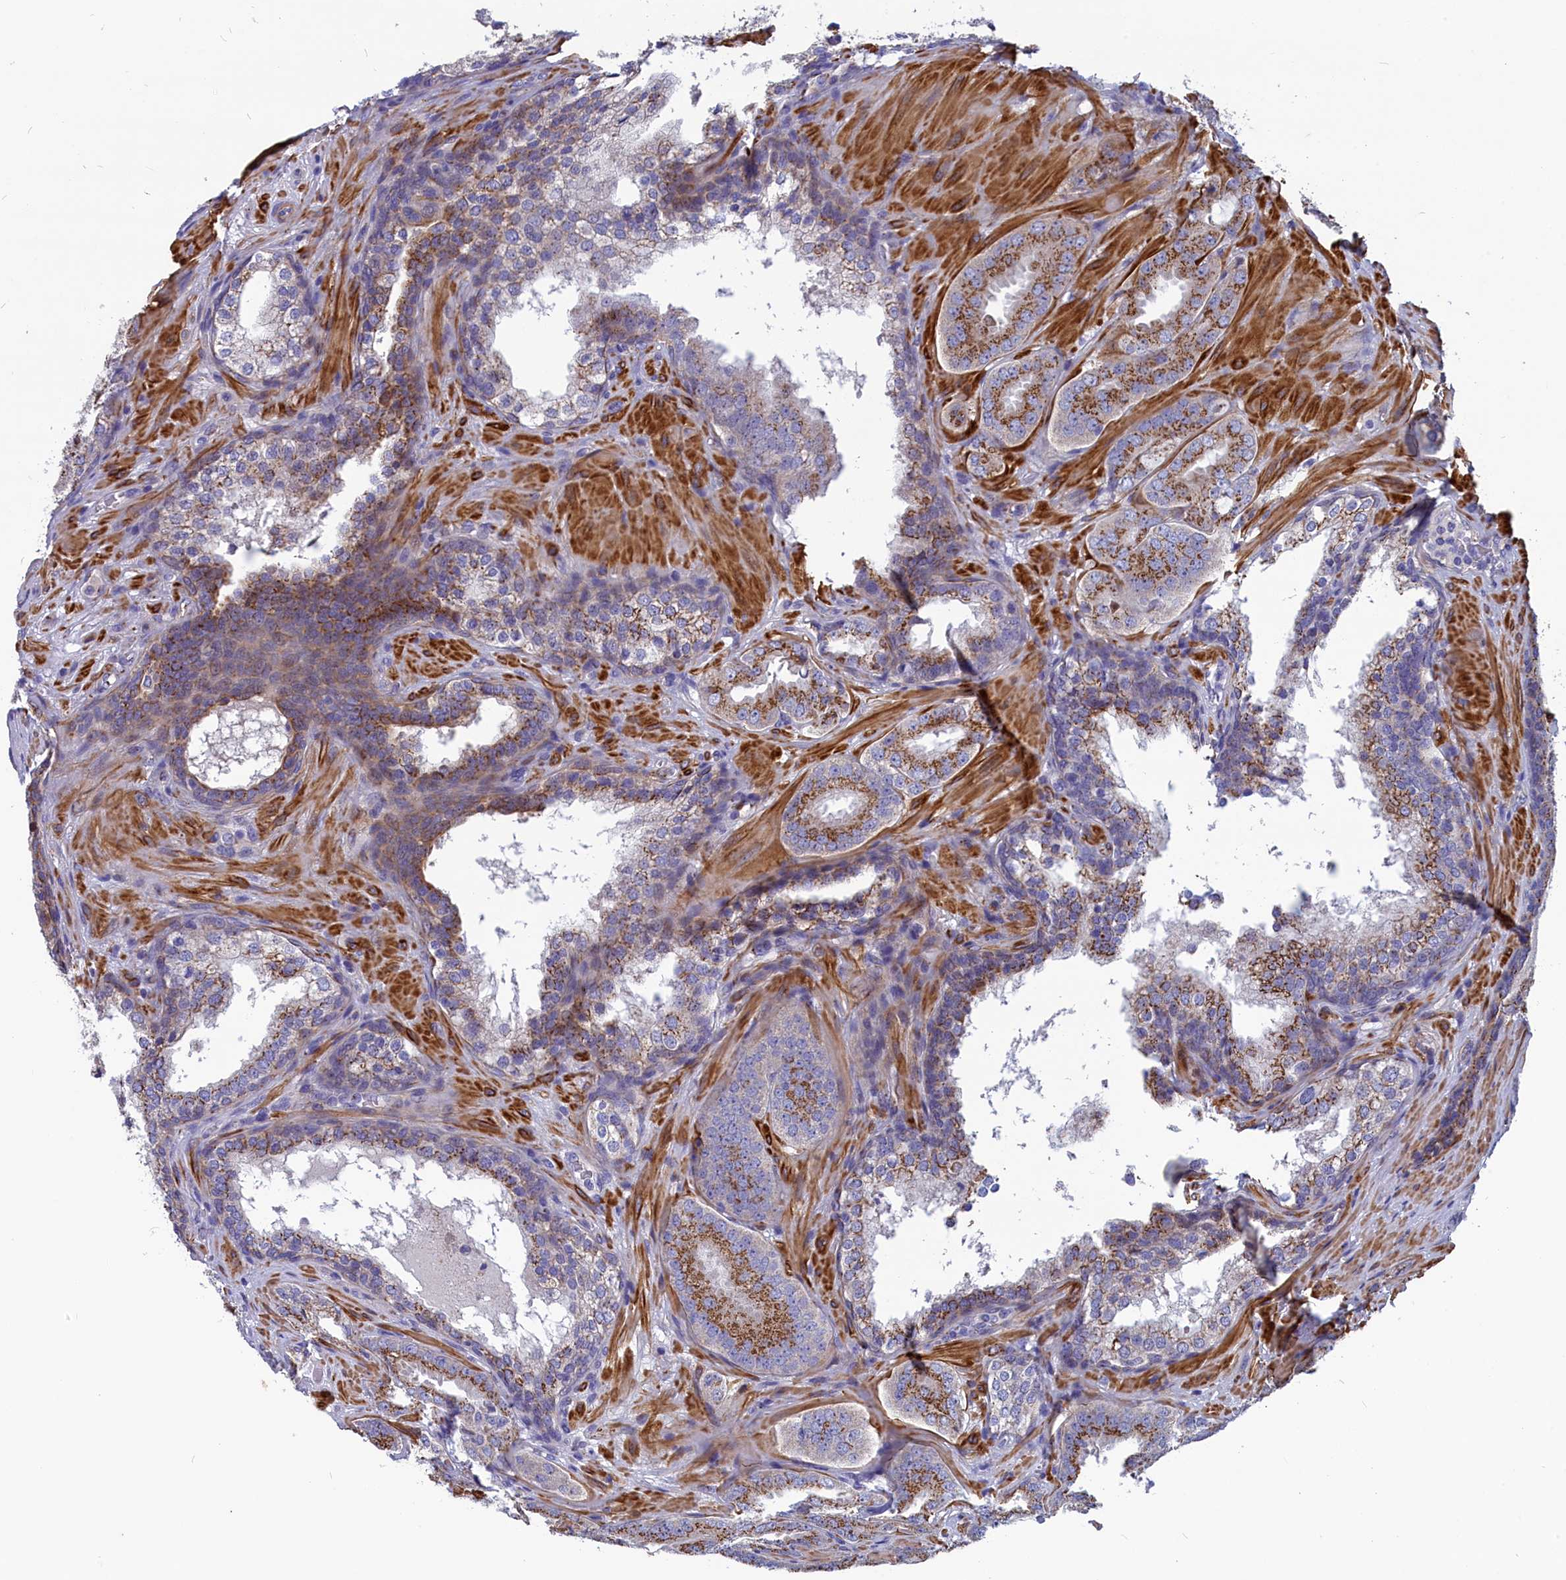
{"staining": {"intensity": "moderate", "quantity": ">75%", "location": "cytoplasmic/membranous"}, "tissue": "prostate cancer", "cell_type": "Tumor cells", "image_type": "cancer", "snomed": [{"axis": "morphology", "description": "Adenocarcinoma, High grade"}, {"axis": "topography", "description": "Prostate"}], "caption": "Immunohistochemical staining of adenocarcinoma (high-grade) (prostate) demonstrates medium levels of moderate cytoplasmic/membranous positivity in approximately >75% of tumor cells. Immunohistochemistry (ihc) stains the protein of interest in brown and the nuclei are stained blue.", "gene": "TUBGCP4", "patient": {"sex": "male", "age": 63}}